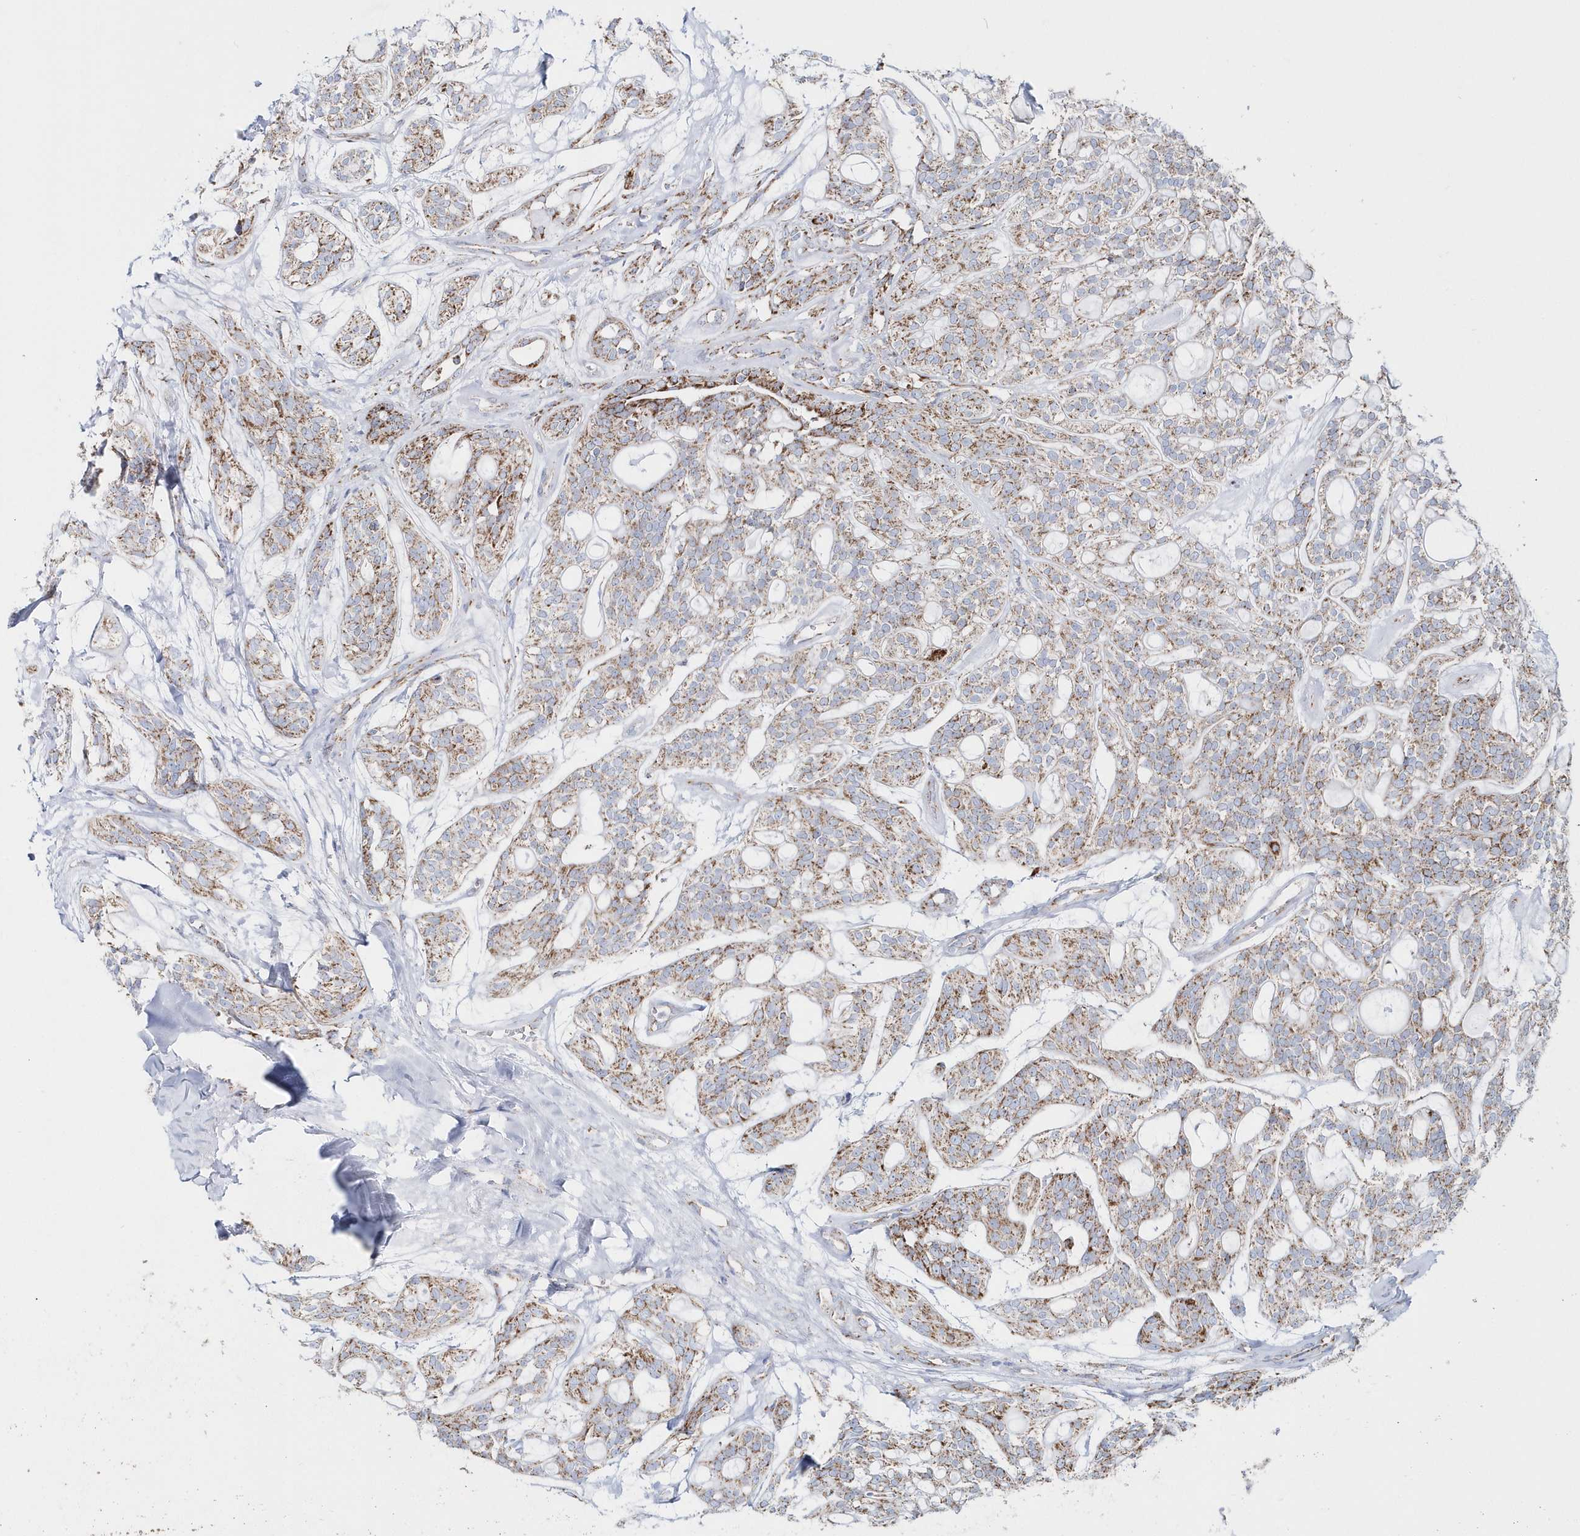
{"staining": {"intensity": "moderate", "quantity": ">75%", "location": "cytoplasmic/membranous"}, "tissue": "head and neck cancer", "cell_type": "Tumor cells", "image_type": "cancer", "snomed": [{"axis": "morphology", "description": "Adenocarcinoma, NOS"}, {"axis": "topography", "description": "Head-Neck"}], "caption": "Brown immunohistochemical staining in head and neck cancer (adenocarcinoma) exhibits moderate cytoplasmic/membranous expression in approximately >75% of tumor cells. (Brightfield microscopy of DAB IHC at high magnification).", "gene": "TMCO6", "patient": {"sex": "male", "age": 66}}